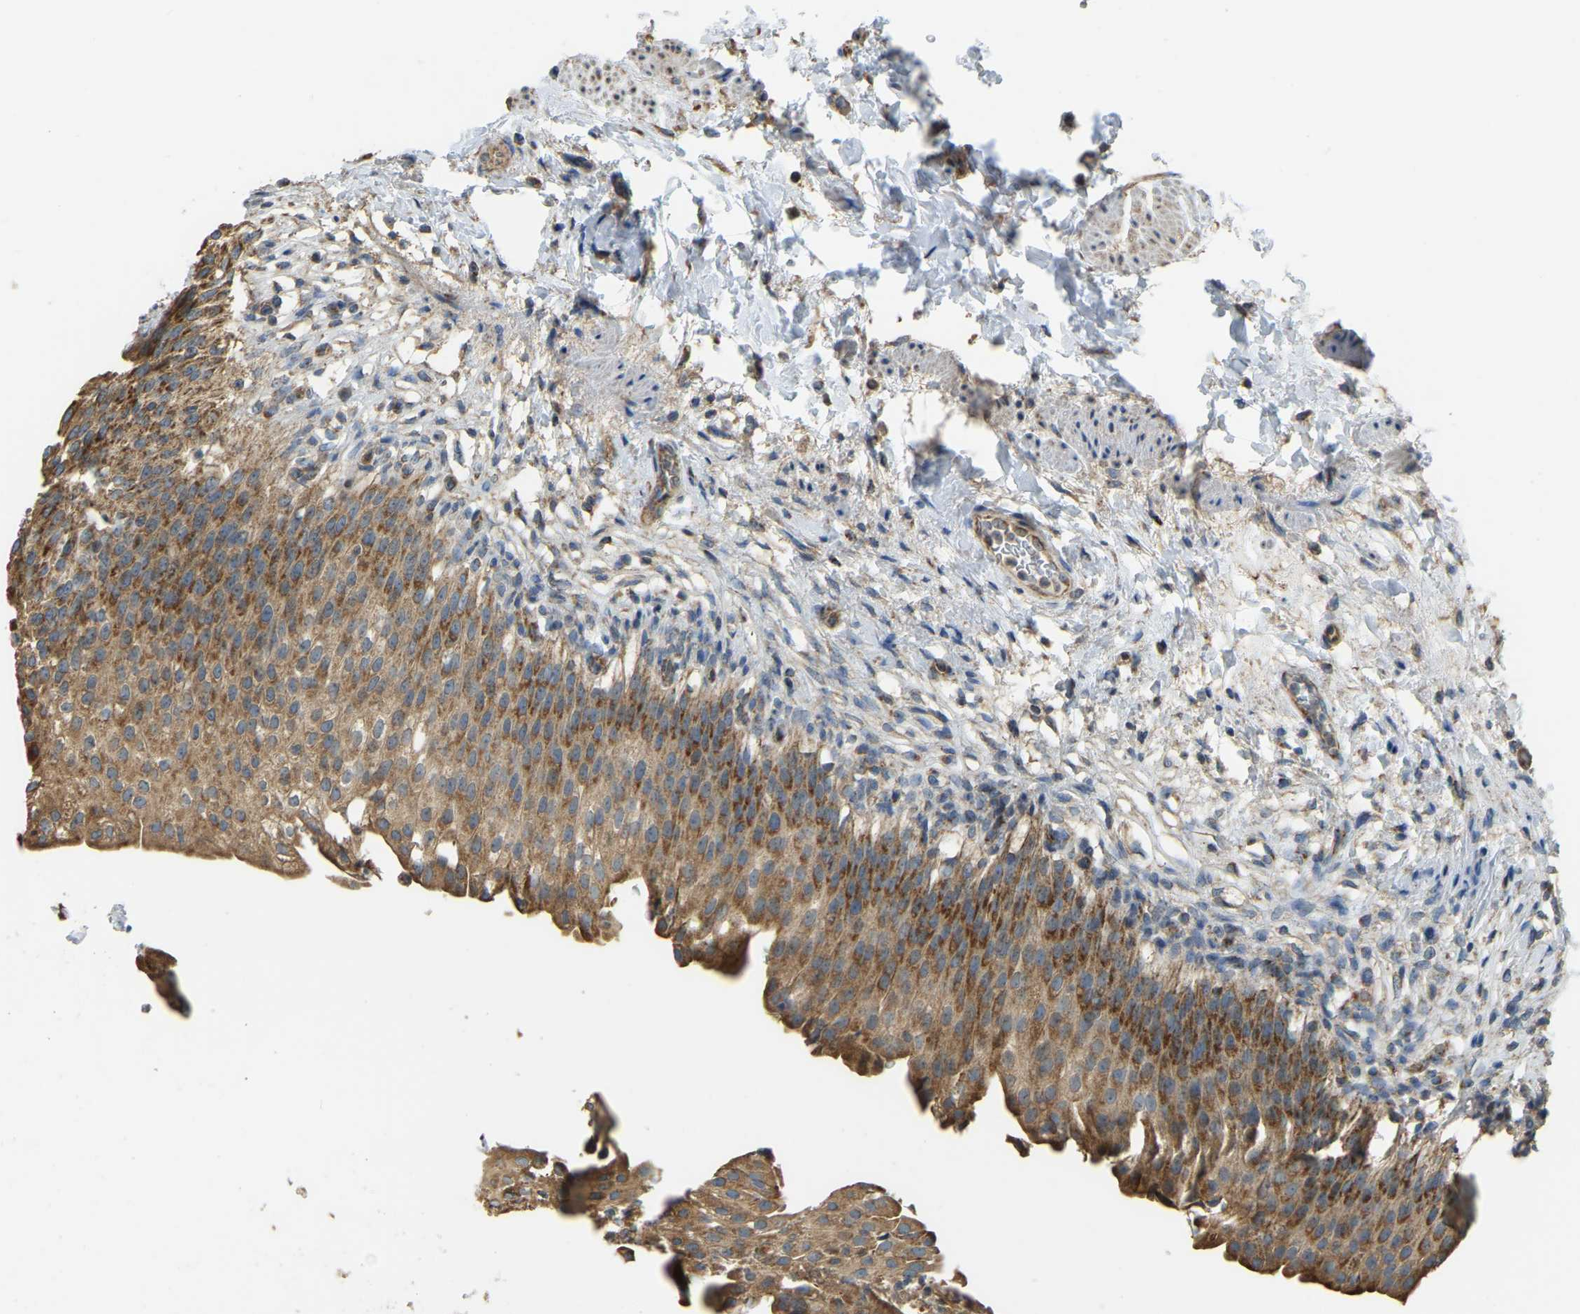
{"staining": {"intensity": "moderate", "quantity": ">75%", "location": "cytoplasmic/membranous"}, "tissue": "urinary bladder", "cell_type": "Urothelial cells", "image_type": "normal", "snomed": [{"axis": "morphology", "description": "Normal tissue, NOS"}, {"axis": "topography", "description": "Urinary bladder"}], "caption": "Urinary bladder stained with immunohistochemistry shows moderate cytoplasmic/membranous expression in approximately >75% of urothelial cells. (DAB (3,3'-diaminobenzidine) = brown stain, brightfield microscopy at high magnification).", "gene": "PSMD7", "patient": {"sex": "female", "age": 60}}